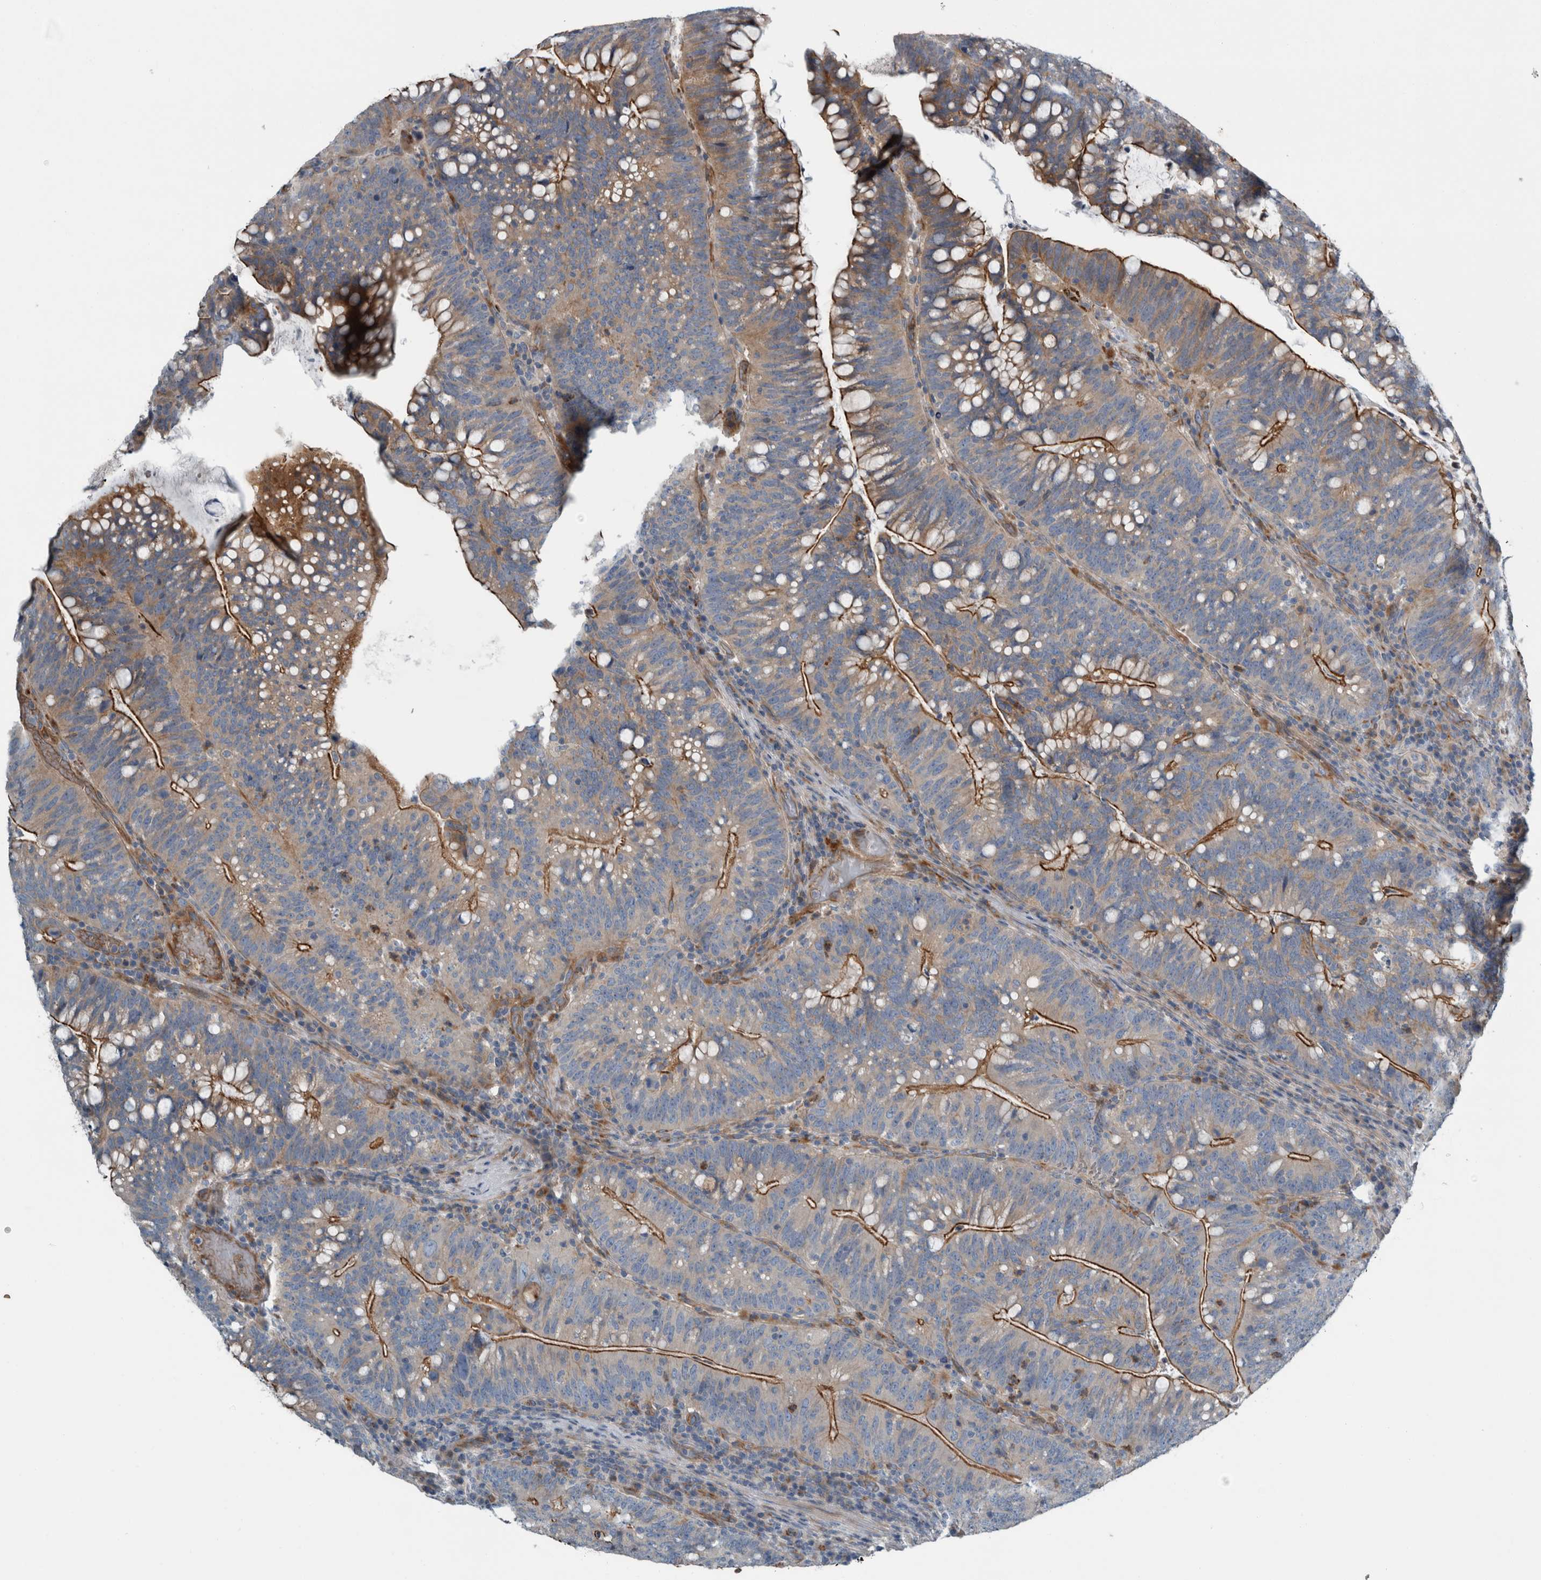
{"staining": {"intensity": "strong", "quantity": "25%-75%", "location": "cytoplasmic/membranous"}, "tissue": "colorectal cancer", "cell_type": "Tumor cells", "image_type": "cancer", "snomed": [{"axis": "morphology", "description": "Adenocarcinoma, NOS"}, {"axis": "topography", "description": "Colon"}], "caption": "Strong cytoplasmic/membranous expression for a protein is appreciated in approximately 25%-75% of tumor cells of colorectal cancer using immunohistochemistry.", "gene": "GLT8D2", "patient": {"sex": "female", "age": 66}}